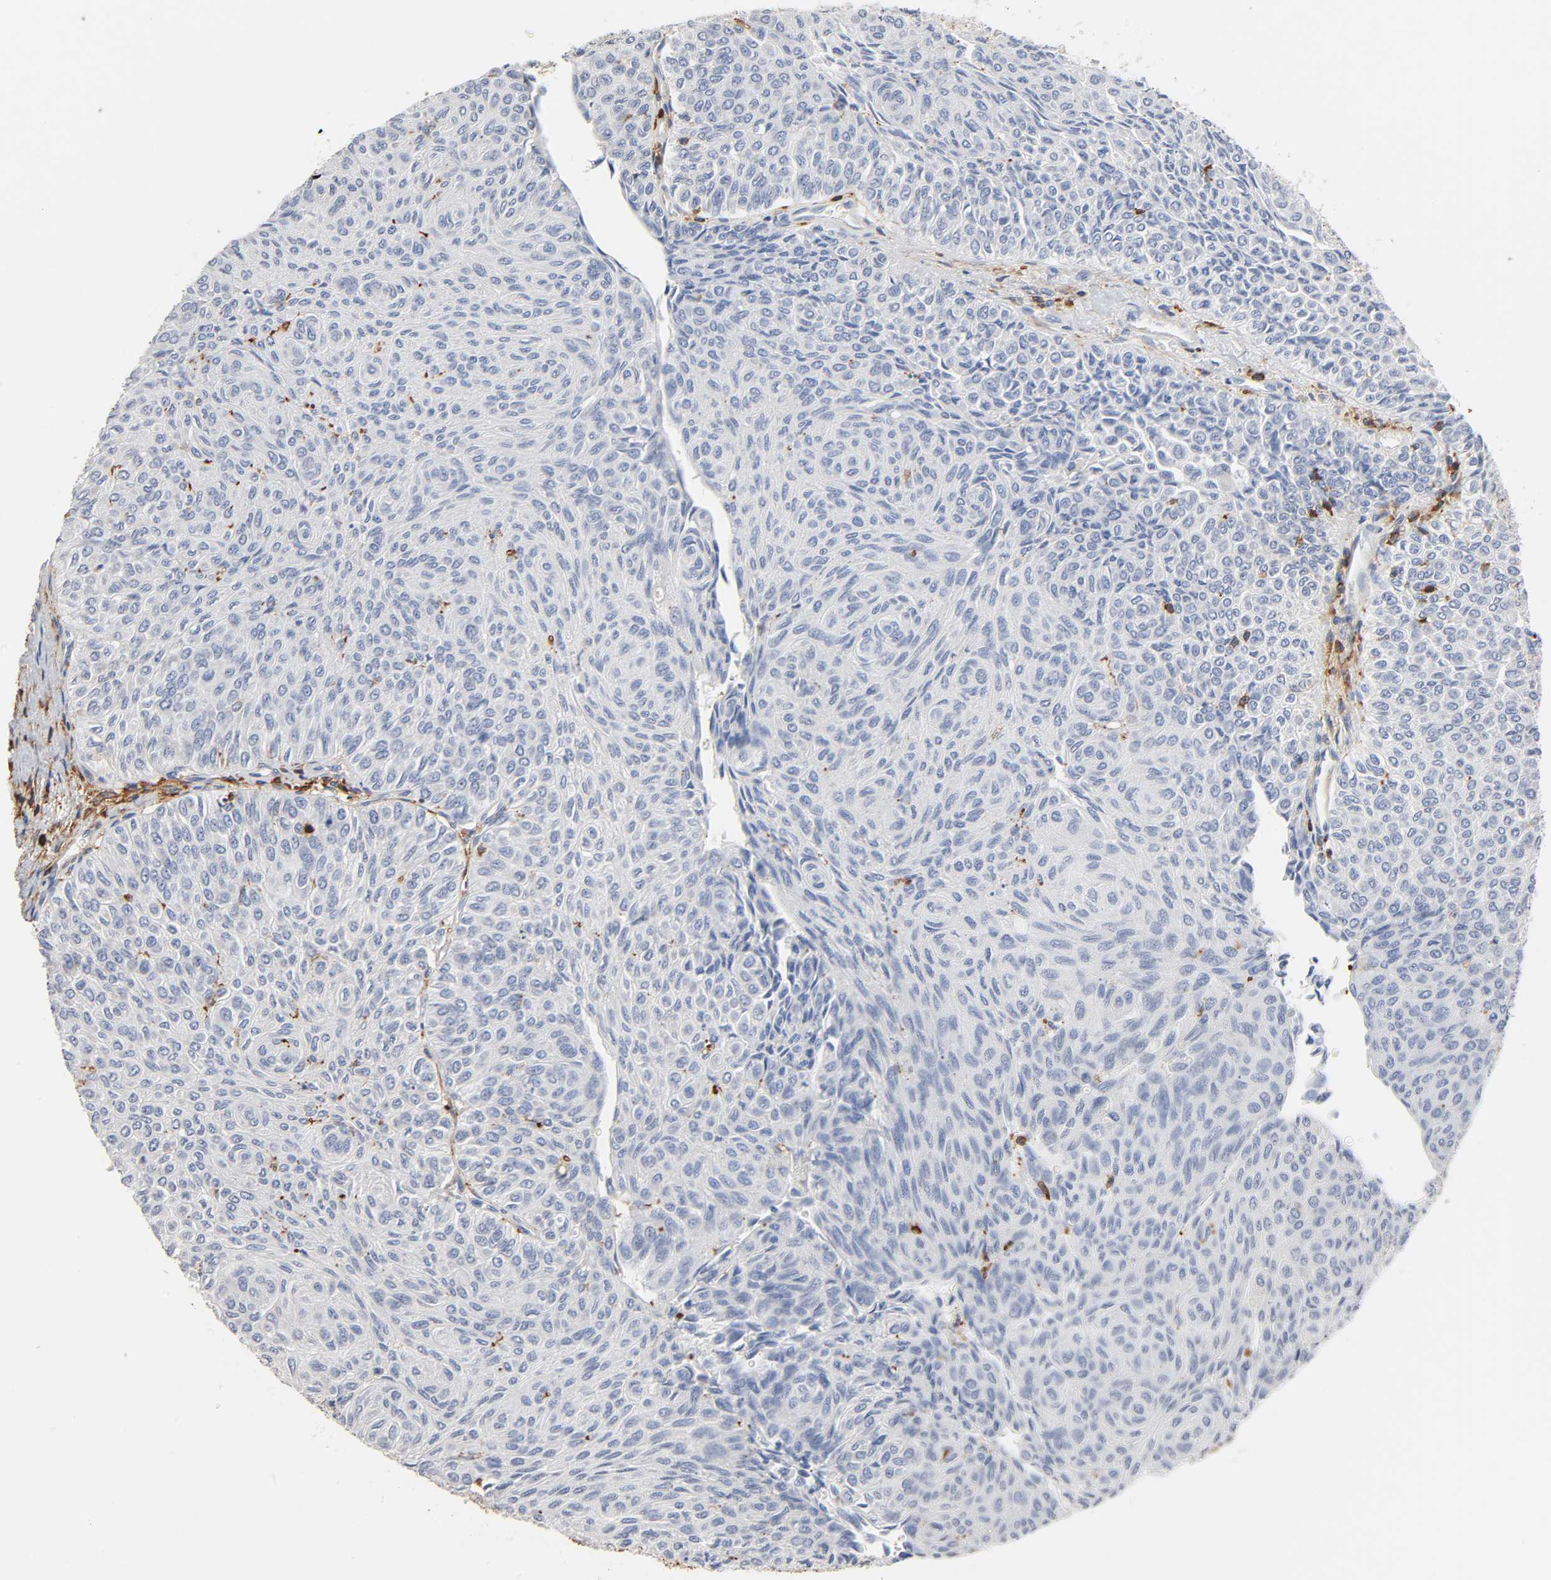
{"staining": {"intensity": "negative", "quantity": "none", "location": "none"}, "tissue": "urothelial cancer", "cell_type": "Tumor cells", "image_type": "cancer", "snomed": [{"axis": "morphology", "description": "Urothelial carcinoma, Low grade"}, {"axis": "topography", "description": "Urinary bladder"}], "caption": "Urothelial cancer was stained to show a protein in brown. There is no significant positivity in tumor cells.", "gene": "BIN1", "patient": {"sex": "male", "age": 78}}